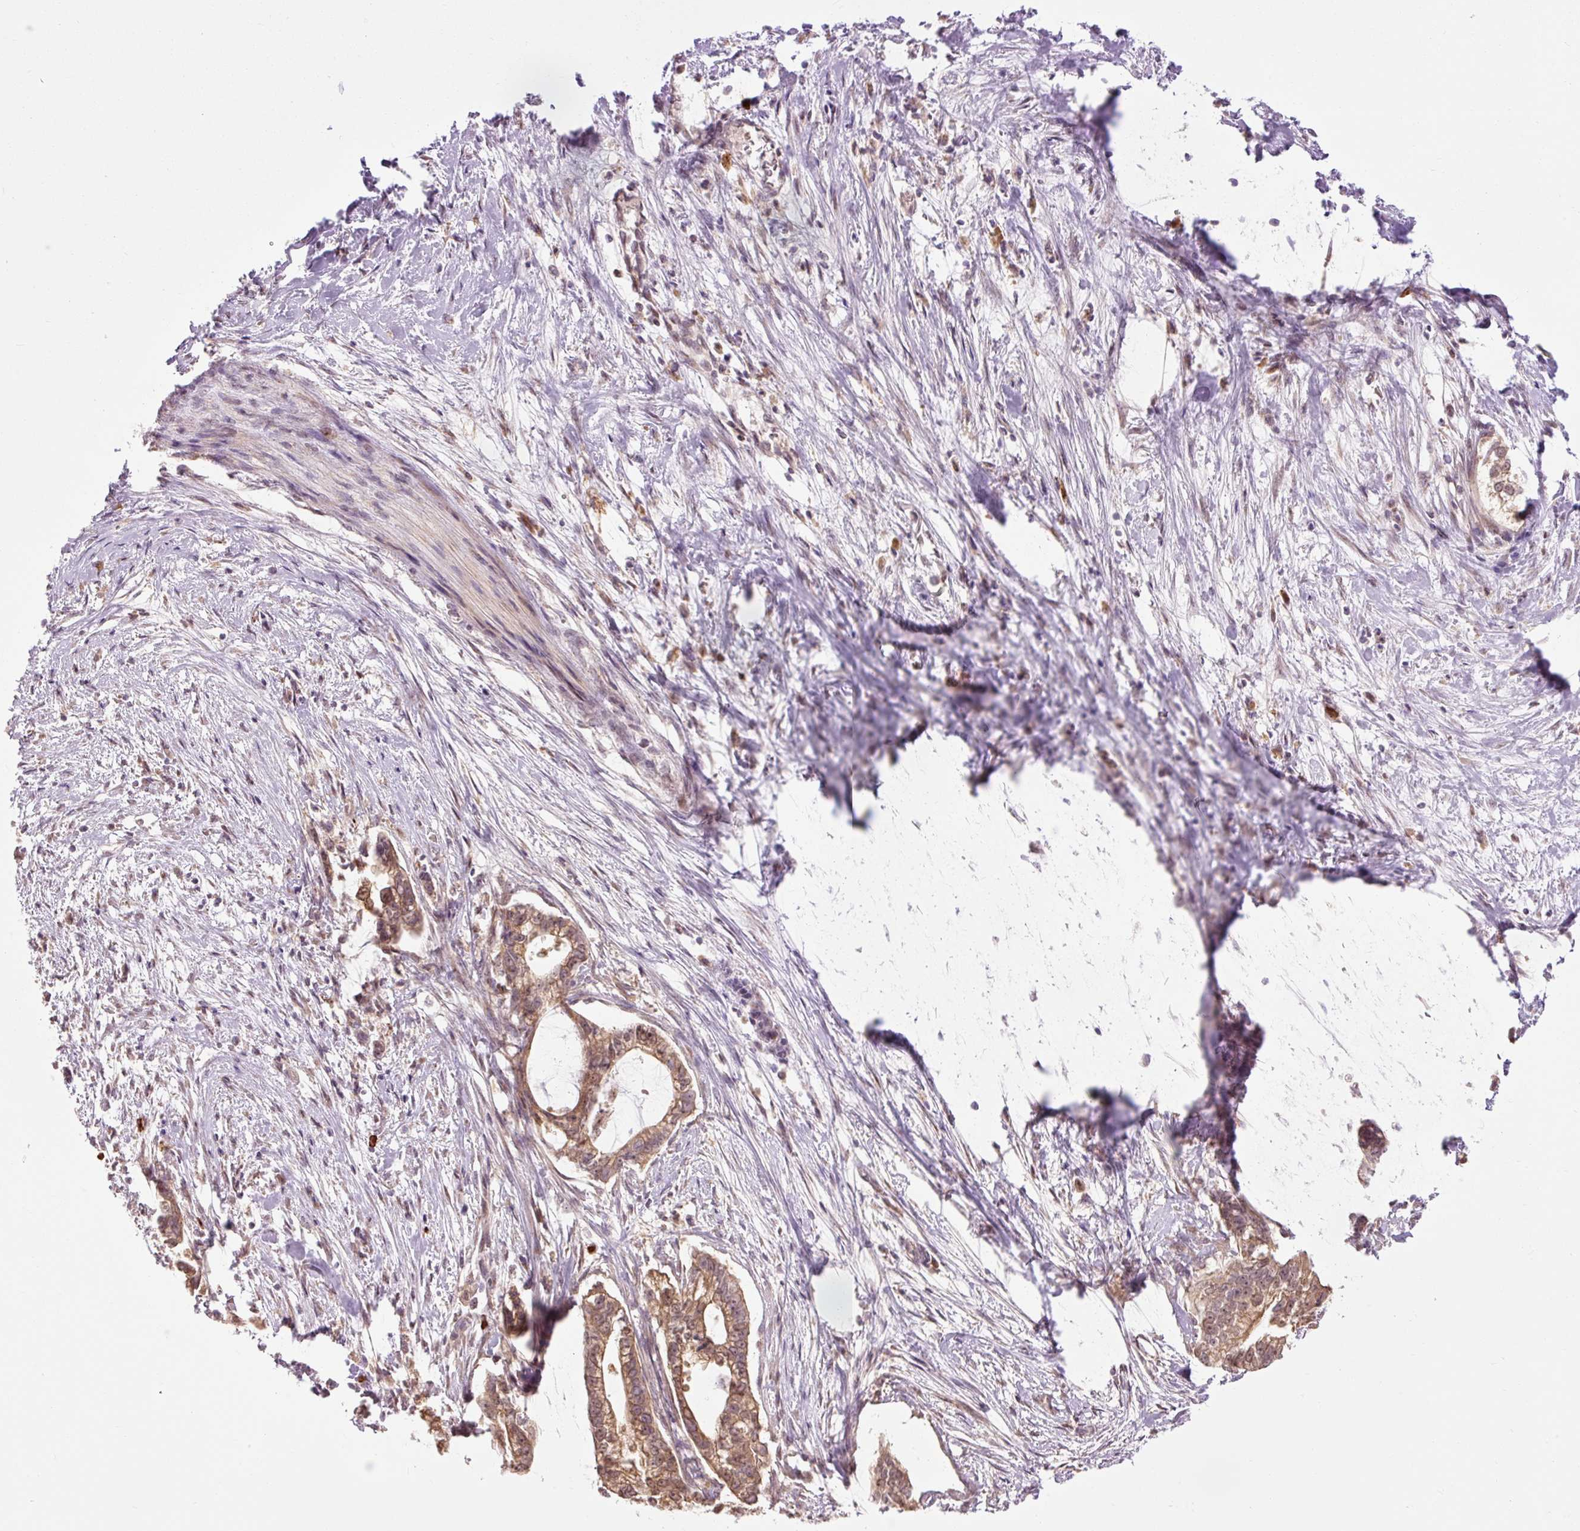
{"staining": {"intensity": "moderate", "quantity": ">75%", "location": "cytoplasmic/membranous,nuclear"}, "tissue": "pancreatic cancer", "cell_type": "Tumor cells", "image_type": "cancer", "snomed": [{"axis": "morphology", "description": "Adenocarcinoma, NOS"}, {"axis": "topography", "description": "Pancreas"}], "caption": "A photomicrograph of pancreatic adenocarcinoma stained for a protein demonstrates moderate cytoplasmic/membranous and nuclear brown staining in tumor cells.", "gene": "PRDX5", "patient": {"sex": "male", "age": 70}}